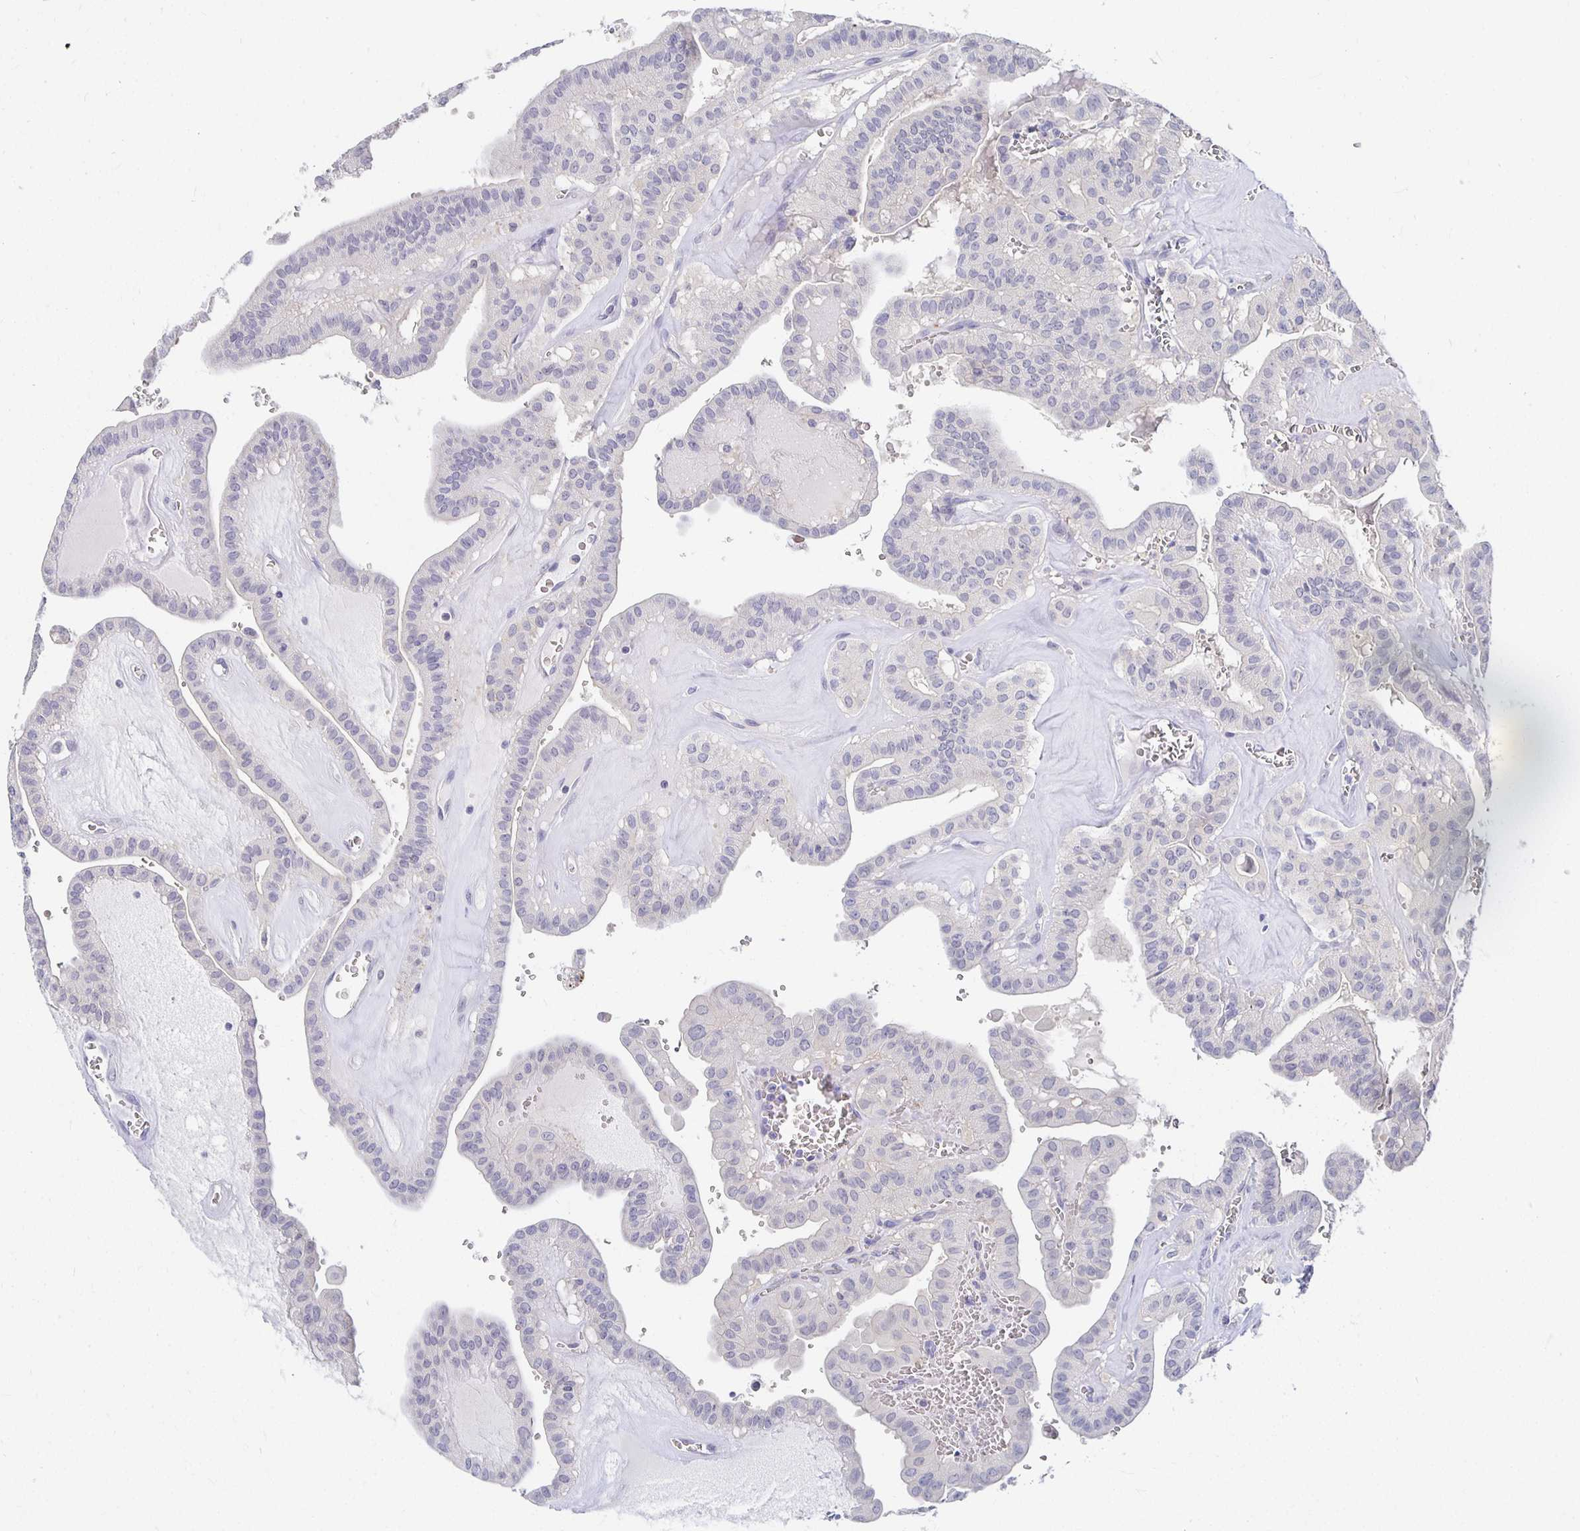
{"staining": {"intensity": "negative", "quantity": "none", "location": "none"}, "tissue": "thyroid cancer", "cell_type": "Tumor cells", "image_type": "cancer", "snomed": [{"axis": "morphology", "description": "Papillary adenocarcinoma, NOS"}, {"axis": "topography", "description": "Thyroid gland"}], "caption": "Thyroid cancer was stained to show a protein in brown. There is no significant positivity in tumor cells. The staining is performed using DAB brown chromogen with nuclei counter-stained in using hematoxylin.", "gene": "FKRP", "patient": {"sex": "male", "age": 52}}